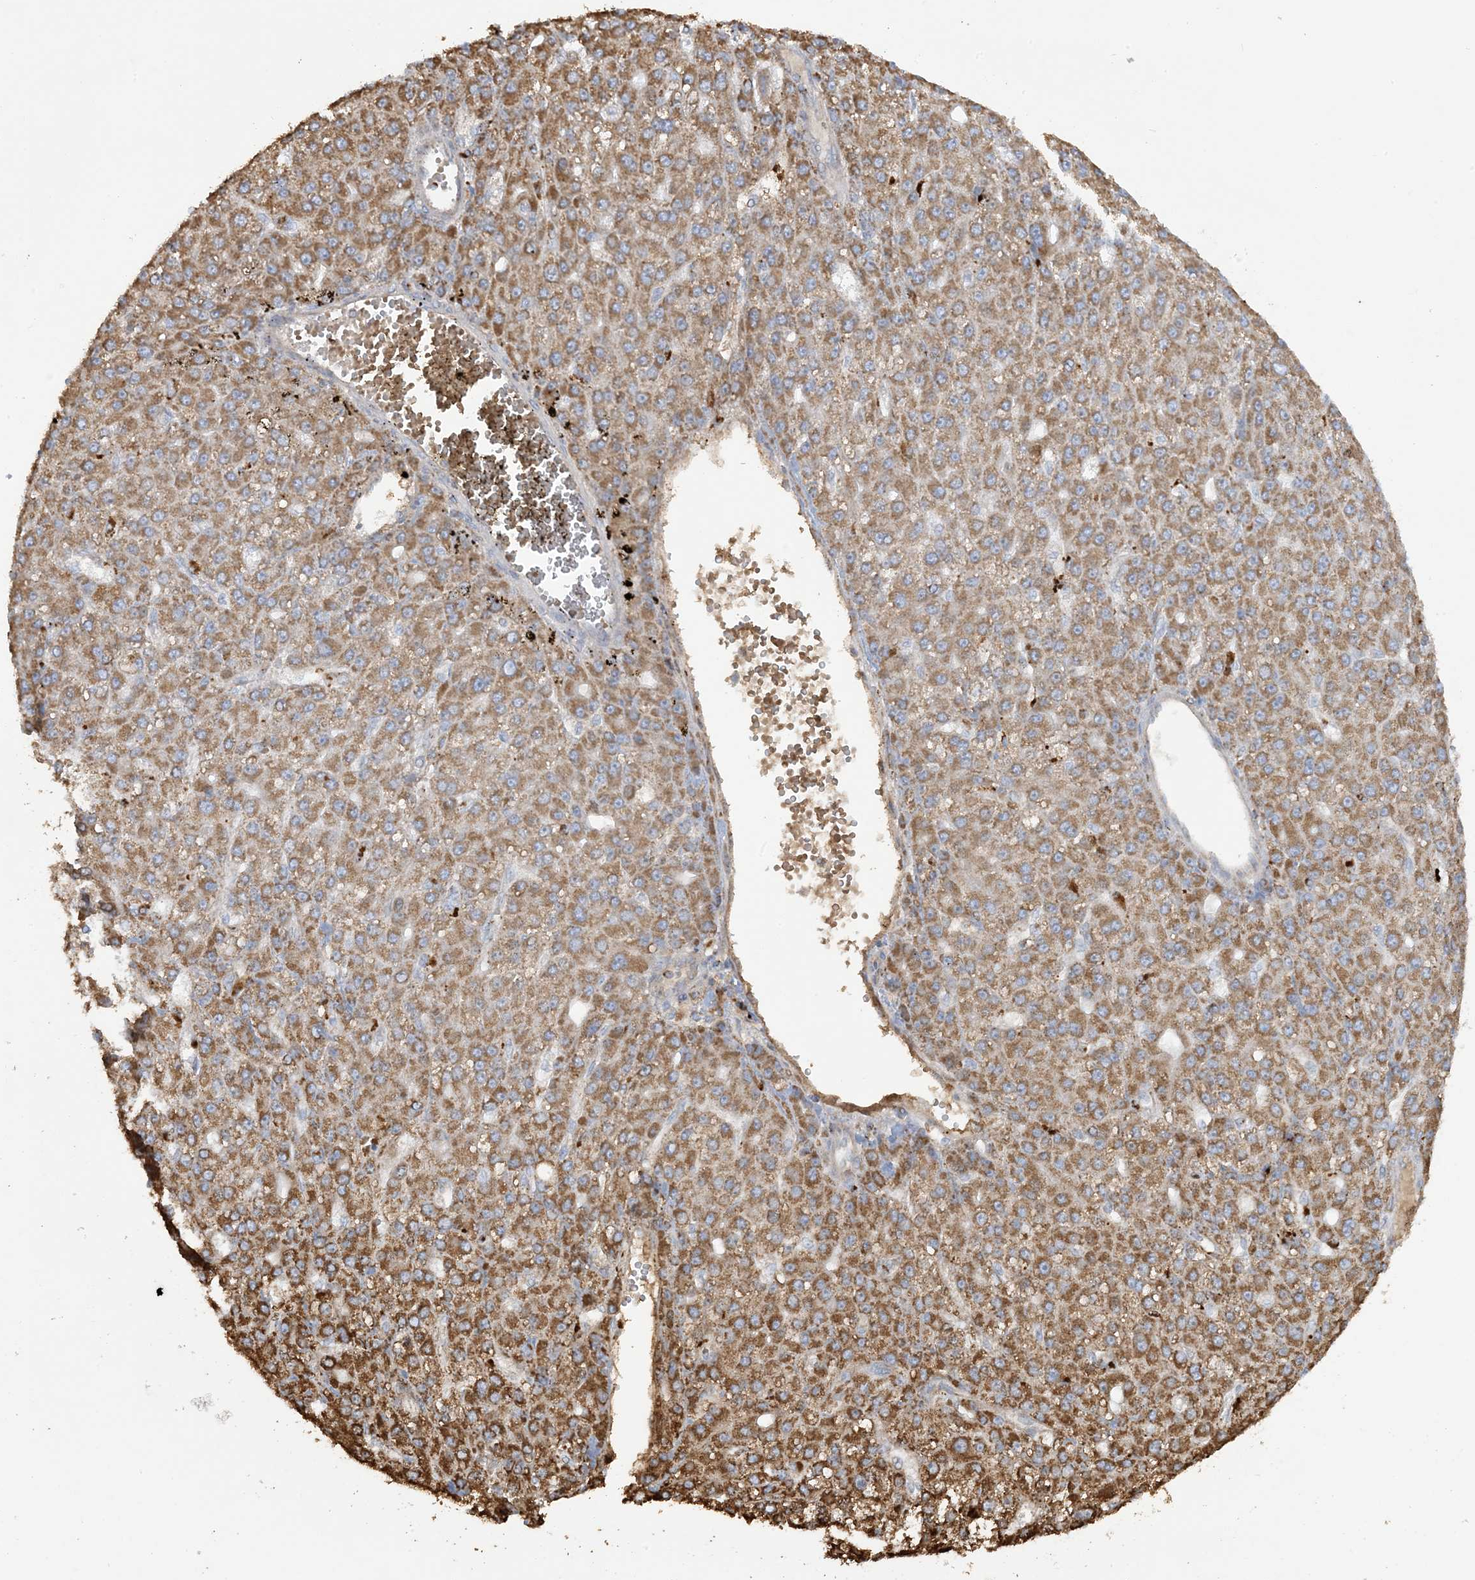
{"staining": {"intensity": "moderate", "quantity": ">75%", "location": "cytoplasmic/membranous"}, "tissue": "liver cancer", "cell_type": "Tumor cells", "image_type": "cancer", "snomed": [{"axis": "morphology", "description": "Carcinoma, Hepatocellular, NOS"}, {"axis": "topography", "description": "Liver"}], "caption": "An immunohistochemistry (IHC) image of neoplastic tissue is shown. Protein staining in brown highlights moderate cytoplasmic/membranous positivity in liver cancer (hepatocellular carcinoma) within tumor cells.", "gene": "AGA", "patient": {"sex": "male", "age": 67}}